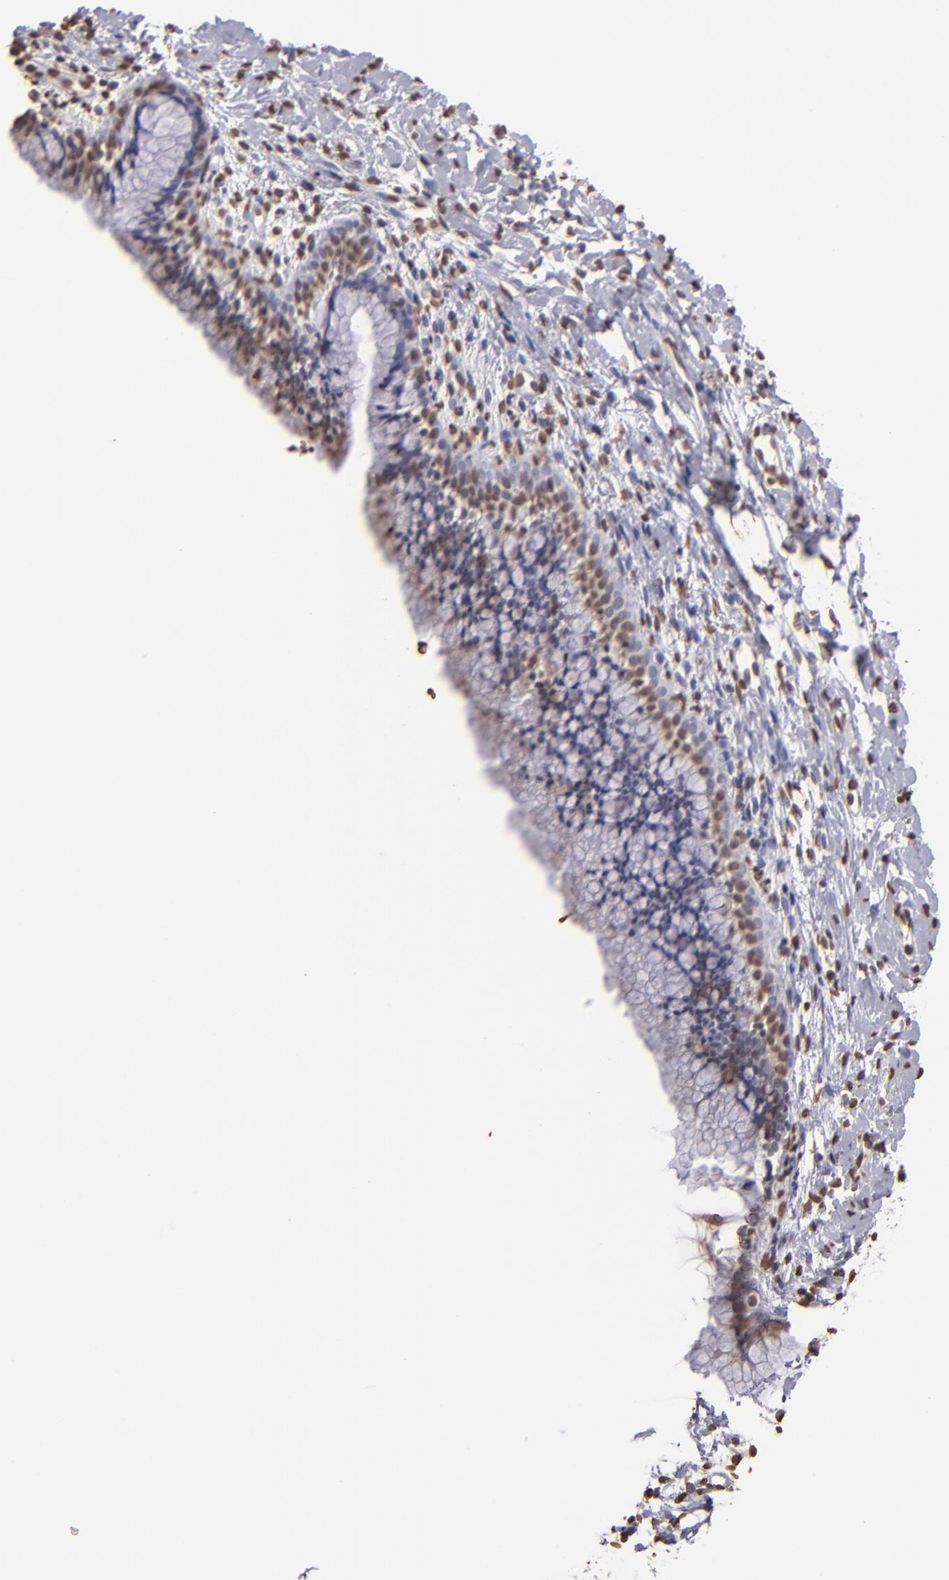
{"staining": {"intensity": "moderate", "quantity": ">75%", "location": "nuclear"}, "tissue": "cervix", "cell_type": "Glandular cells", "image_type": "normal", "snomed": [{"axis": "morphology", "description": "Normal tissue, NOS"}, {"axis": "topography", "description": "Cervix"}], "caption": "Protein staining of normal cervix reveals moderate nuclear positivity in approximately >75% of glandular cells.", "gene": "LBX1", "patient": {"sex": "female", "age": 46}}